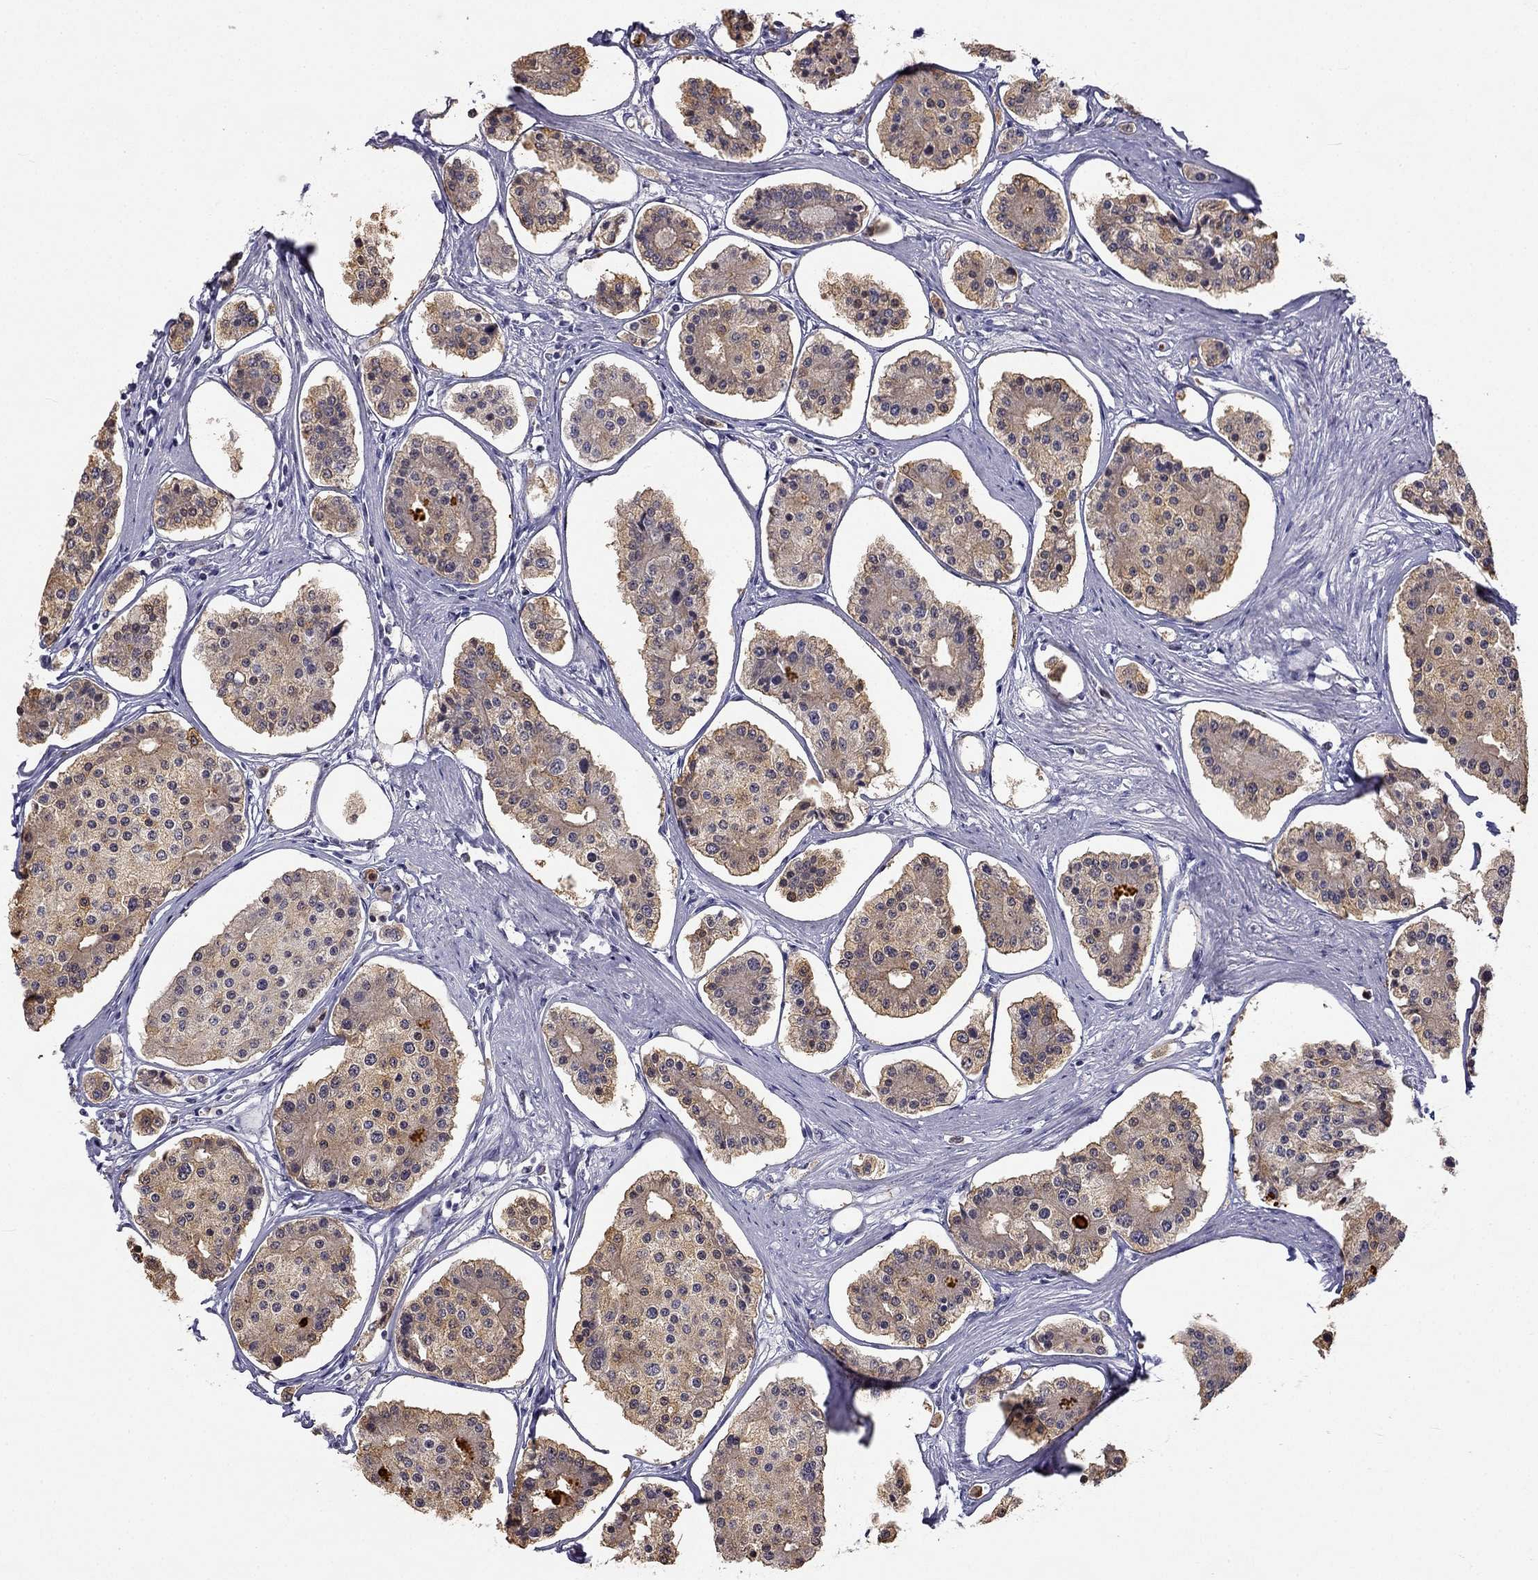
{"staining": {"intensity": "moderate", "quantity": "<25%", "location": "cytoplasmic/membranous"}, "tissue": "carcinoid", "cell_type": "Tumor cells", "image_type": "cancer", "snomed": [{"axis": "morphology", "description": "Carcinoid, malignant, NOS"}, {"axis": "topography", "description": "Small intestine"}], "caption": "Tumor cells exhibit low levels of moderate cytoplasmic/membranous positivity in approximately <25% of cells in human malignant carcinoid.", "gene": "C16orf89", "patient": {"sex": "female", "age": 65}}